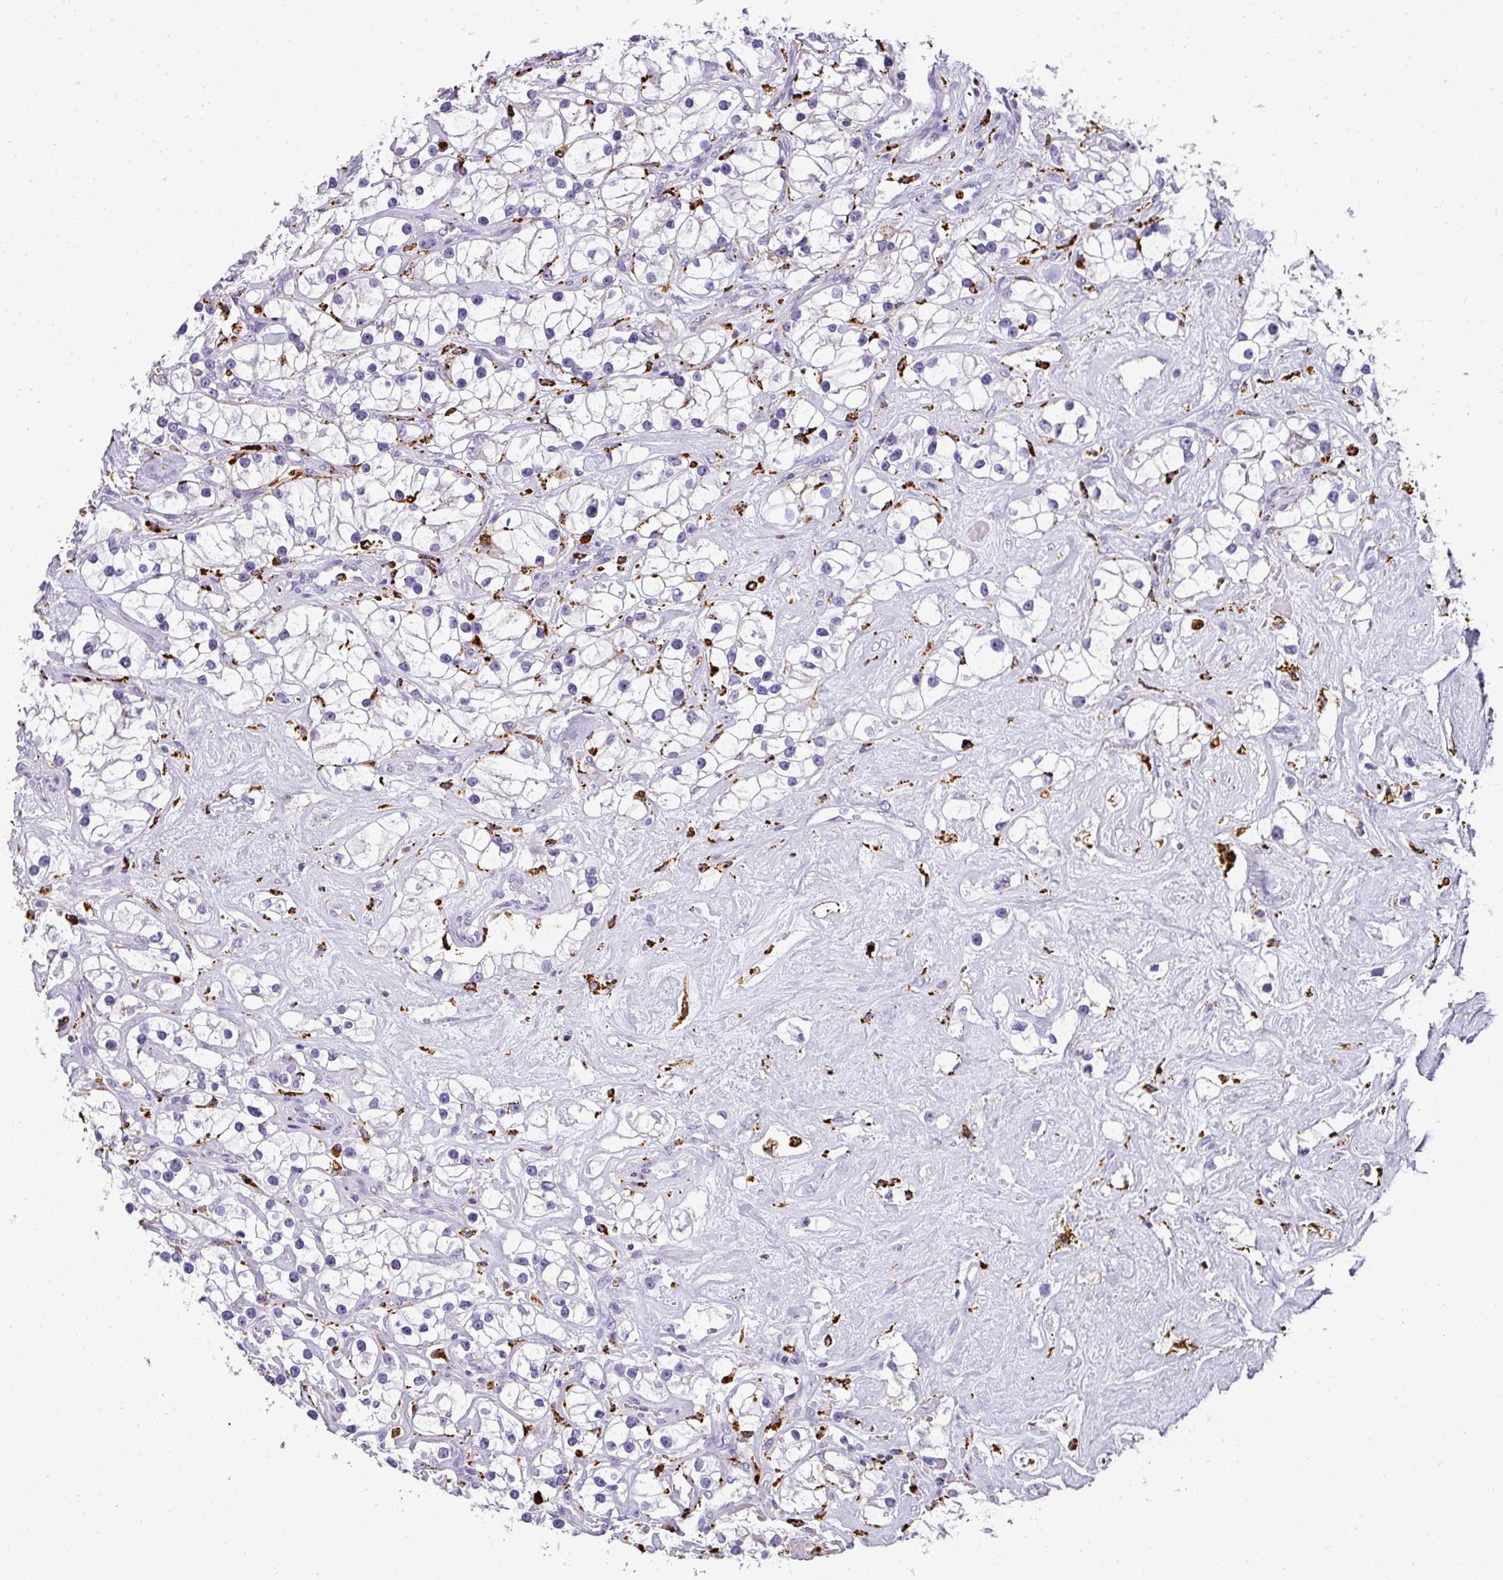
{"staining": {"intensity": "negative", "quantity": "none", "location": "none"}, "tissue": "renal cancer", "cell_type": "Tumor cells", "image_type": "cancer", "snomed": [{"axis": "morphology", "description": "Adenocarcinoma, NOS"}, {"axis": "topography", "description": "Kidney"}], "caption": "Immunohistochemistry of human renal cancer exhibits no staining in tumor cells.", "gene": "MMACHC", "patient": {"sex": "male", "age": 77}}